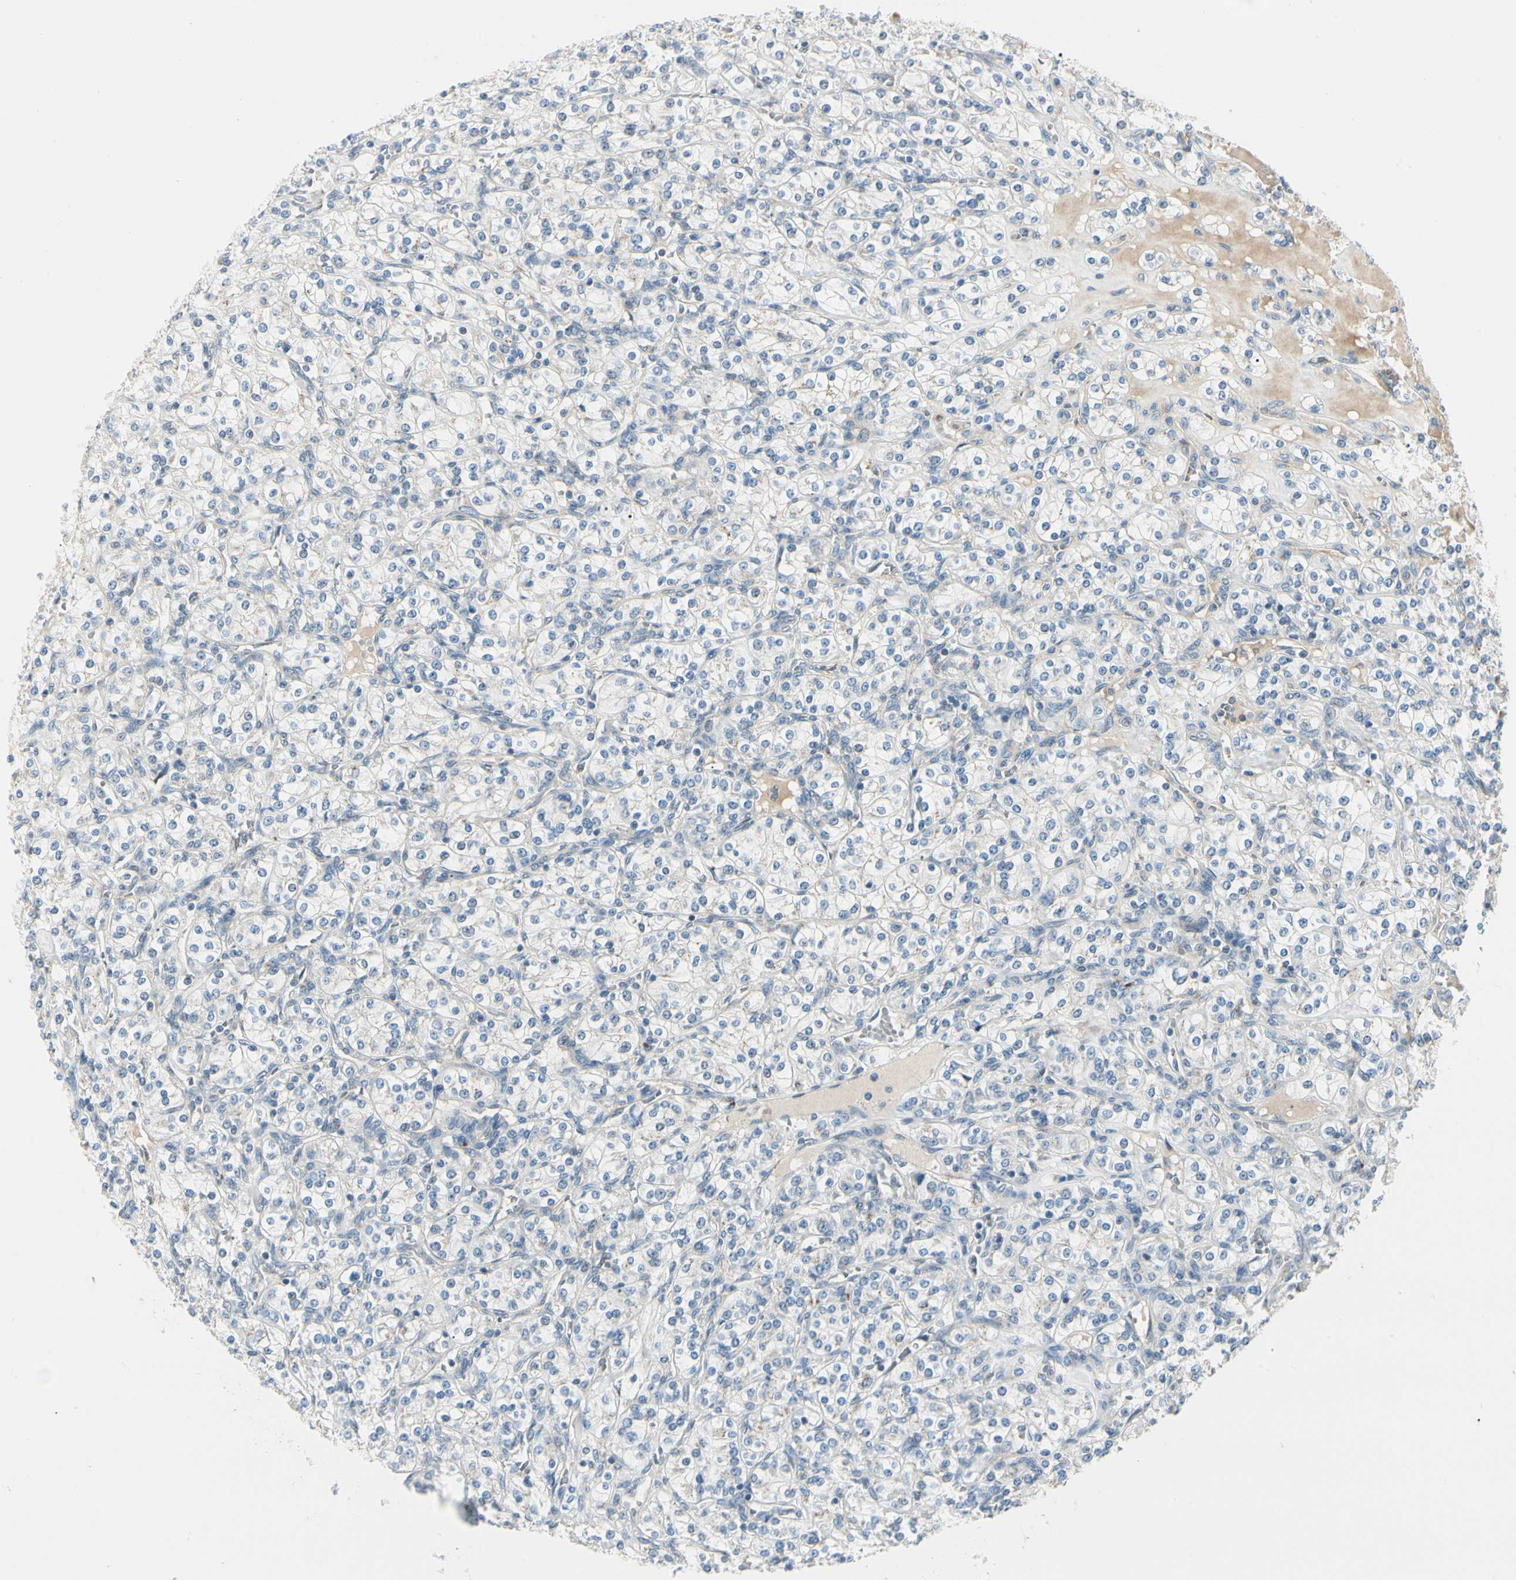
{"staining": {"intensity": "negative", "quantity": "none", "location": "none"}, "tissue": "renal cancer", "cell_type": "Tumor cells", "image_type": "cancer", "snomed": [{"axis": "morphology", "description": "Adenocarcinoma, NOS"}, {"axis": "topography", "description": "Kidney"}], "caption": "Adenocarcinoma (renal) was stained to show a protein in brown. There is no significant staining in tumor cells.", "gene": "ABCA3", "patient": {"sex": "male", "age": 77}}